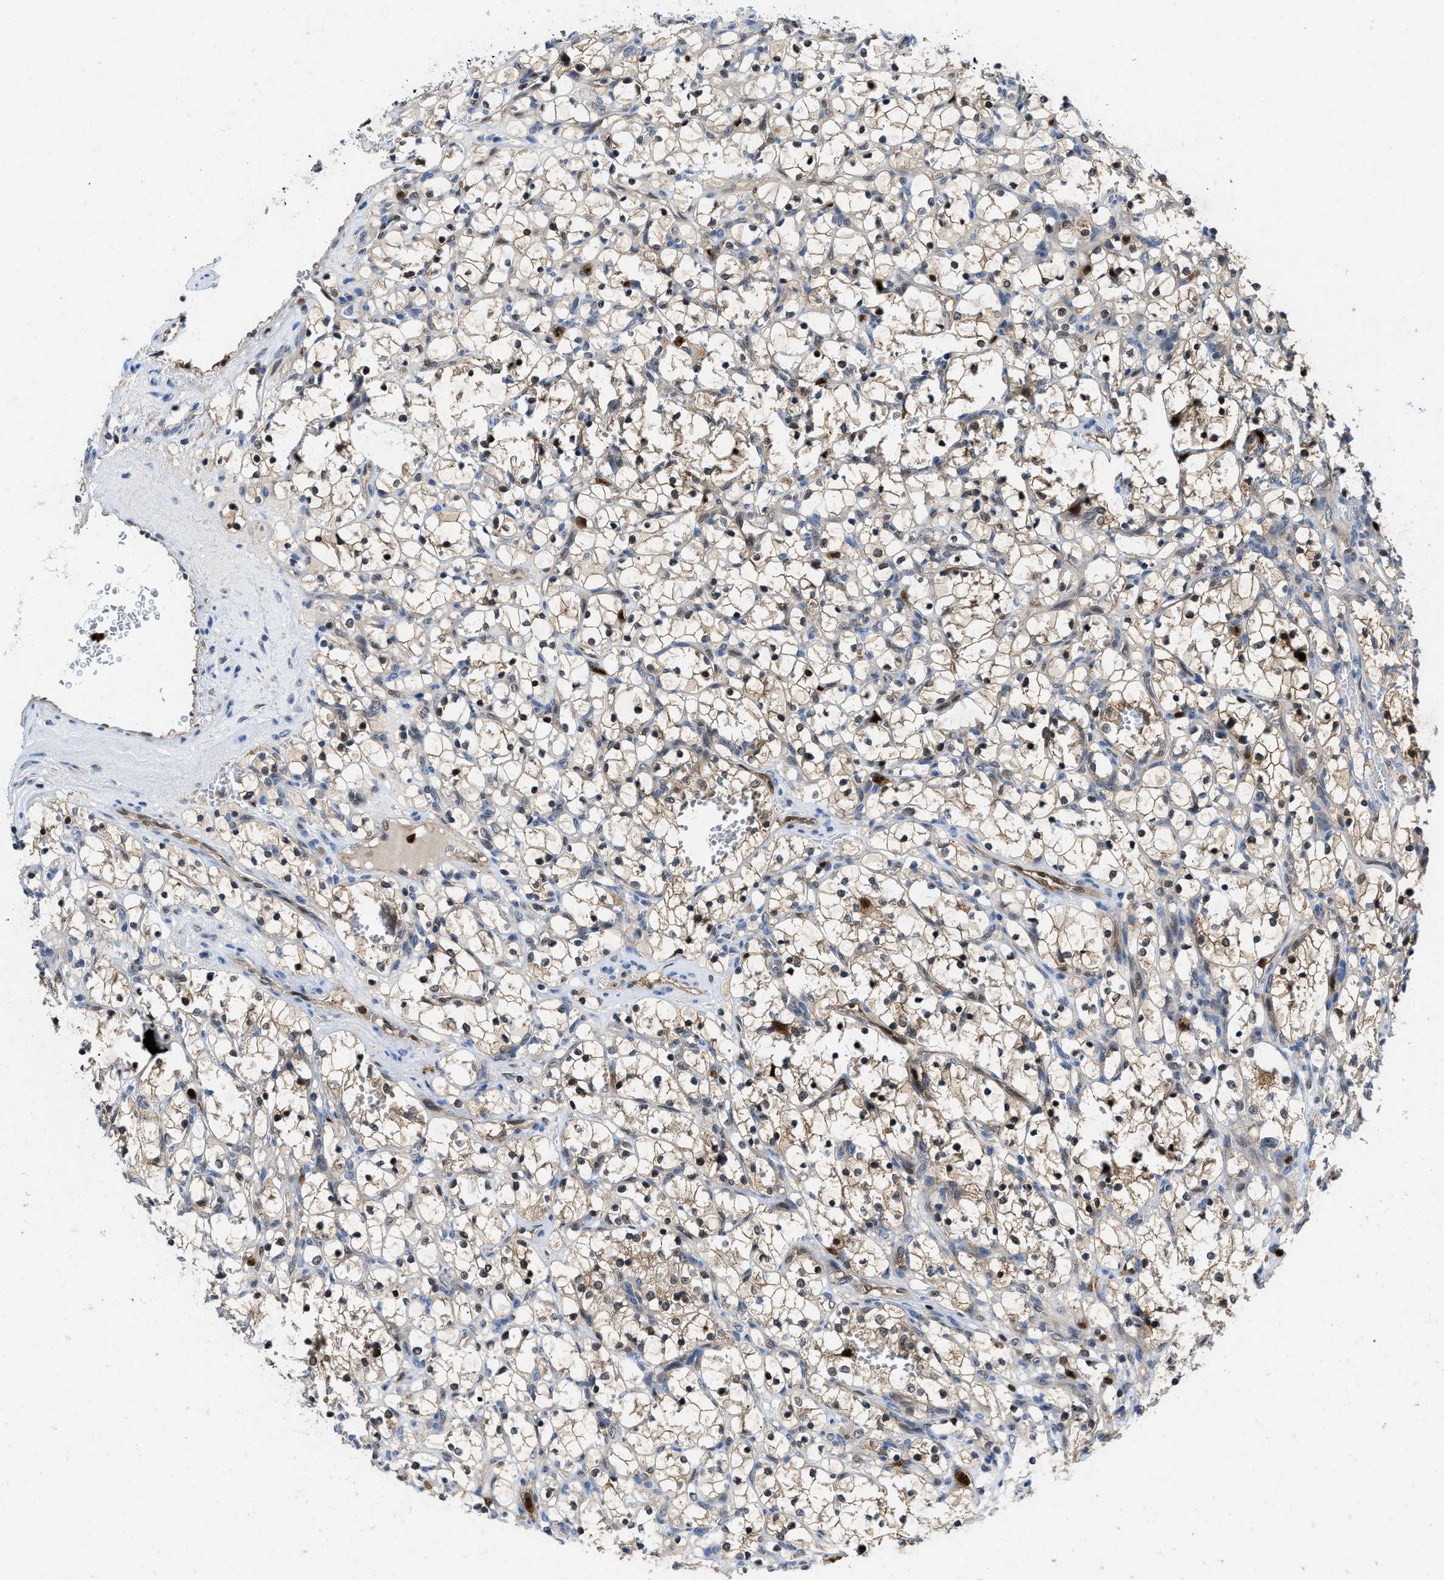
{"staining": {"intensity": "strong", "quantity": ">75%", "location": "nuclear"}, "tissue": "renal cancer", "cell_type": "Tumor cells", "image_type": "cancer", "snomed": [{"axis": "morphology", "description": "Adenocarcinoma, NOS"}, {"axis": "topography", "description": "Kidney"}], "caption": "Immunohistochemical staining of human adenocarcinoma (renal) displays strong nuclear protein staining in about >75% of tumor cells.", "gene": "LTA4H", "patient": {"sex": "female", "age": 69}}